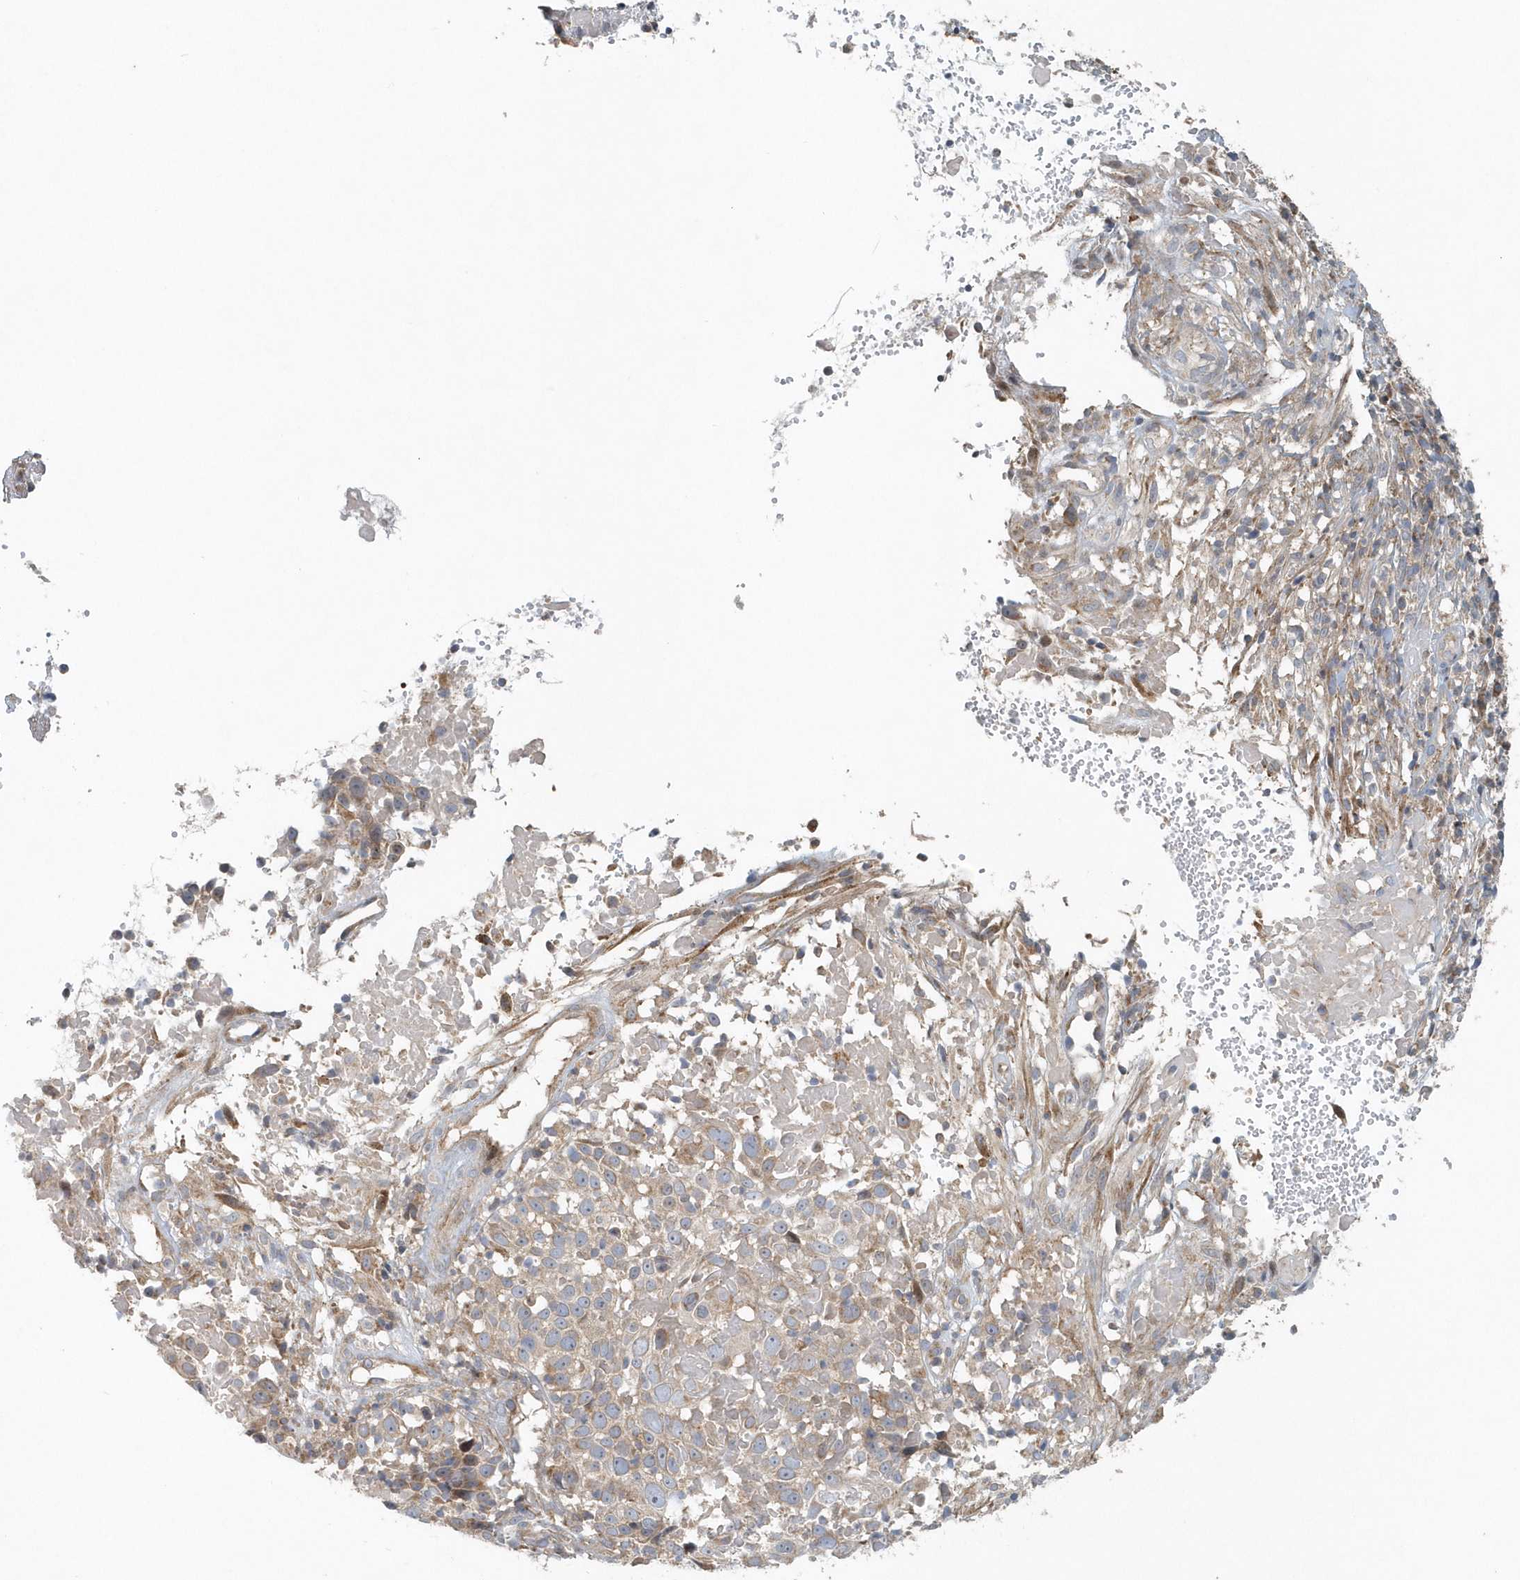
{"staining": {"intensity": "weak", "quantity": "25%-75%", "location": "cytoplasmic/membranous"}, "tissue": "cervical cancer", "cell_type": "Tumor cells", "image_type": "cancer", "snomed": [{"axis": "morphology", "description": "Squamous cell carcinoma, NOS"}, {"axis": "topography", "description": "Cervix"}], "caption": "Protein expression analysis of human squamous cell carcinoma (cervical) reveals weak cytoplasmic/membranous positivity in about 25%-75% of tumor cells.", "gene": "MMUT", "patient": {"sex": "female", "age": 74}}